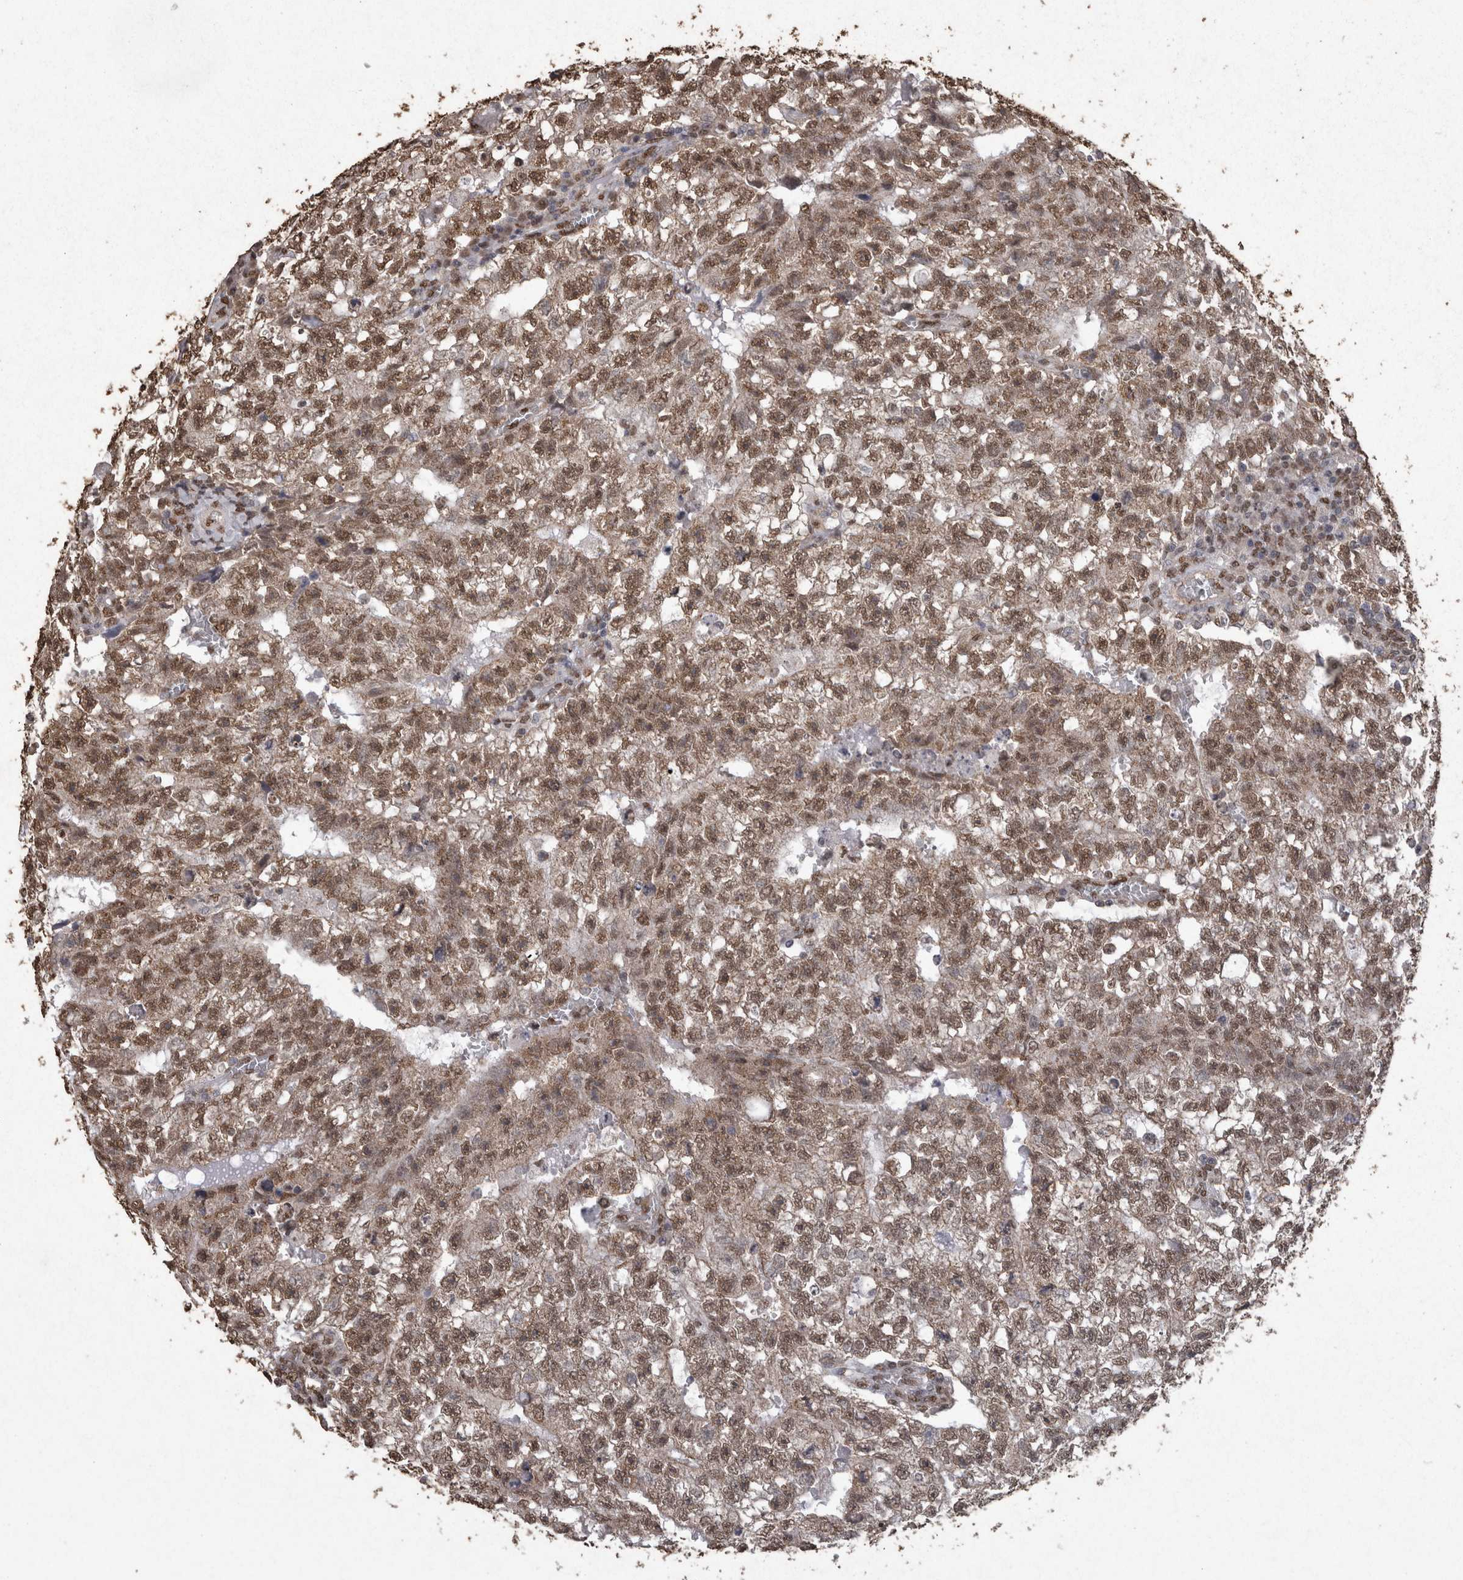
{"staining": {"intensity": "moderate", "quantity": ">75%", "location": "nuclear"}, "tissue": "testis cancer", "cell_type": "Tumor cells", "image_type": "cancer", "snomed": [{"axis": "morphology", "description": "Seminoma, NOS"}, {"axis": "morphology", "description": "Carcinoma, Embryonal, NOS"}, {"axis": "topography", "description": "Testis"}], "caption": "Immunohistochemistry photomicrograph of neoplastic tissue: human seminoma (testis) stained using IHC displays medium levels of moderate protein expression localized specifically in the nuclear of tumor cells, appearing as a nuclear brown color.", "gene": "SMAD7", "patient": {"sex": "male", "age": 38}}